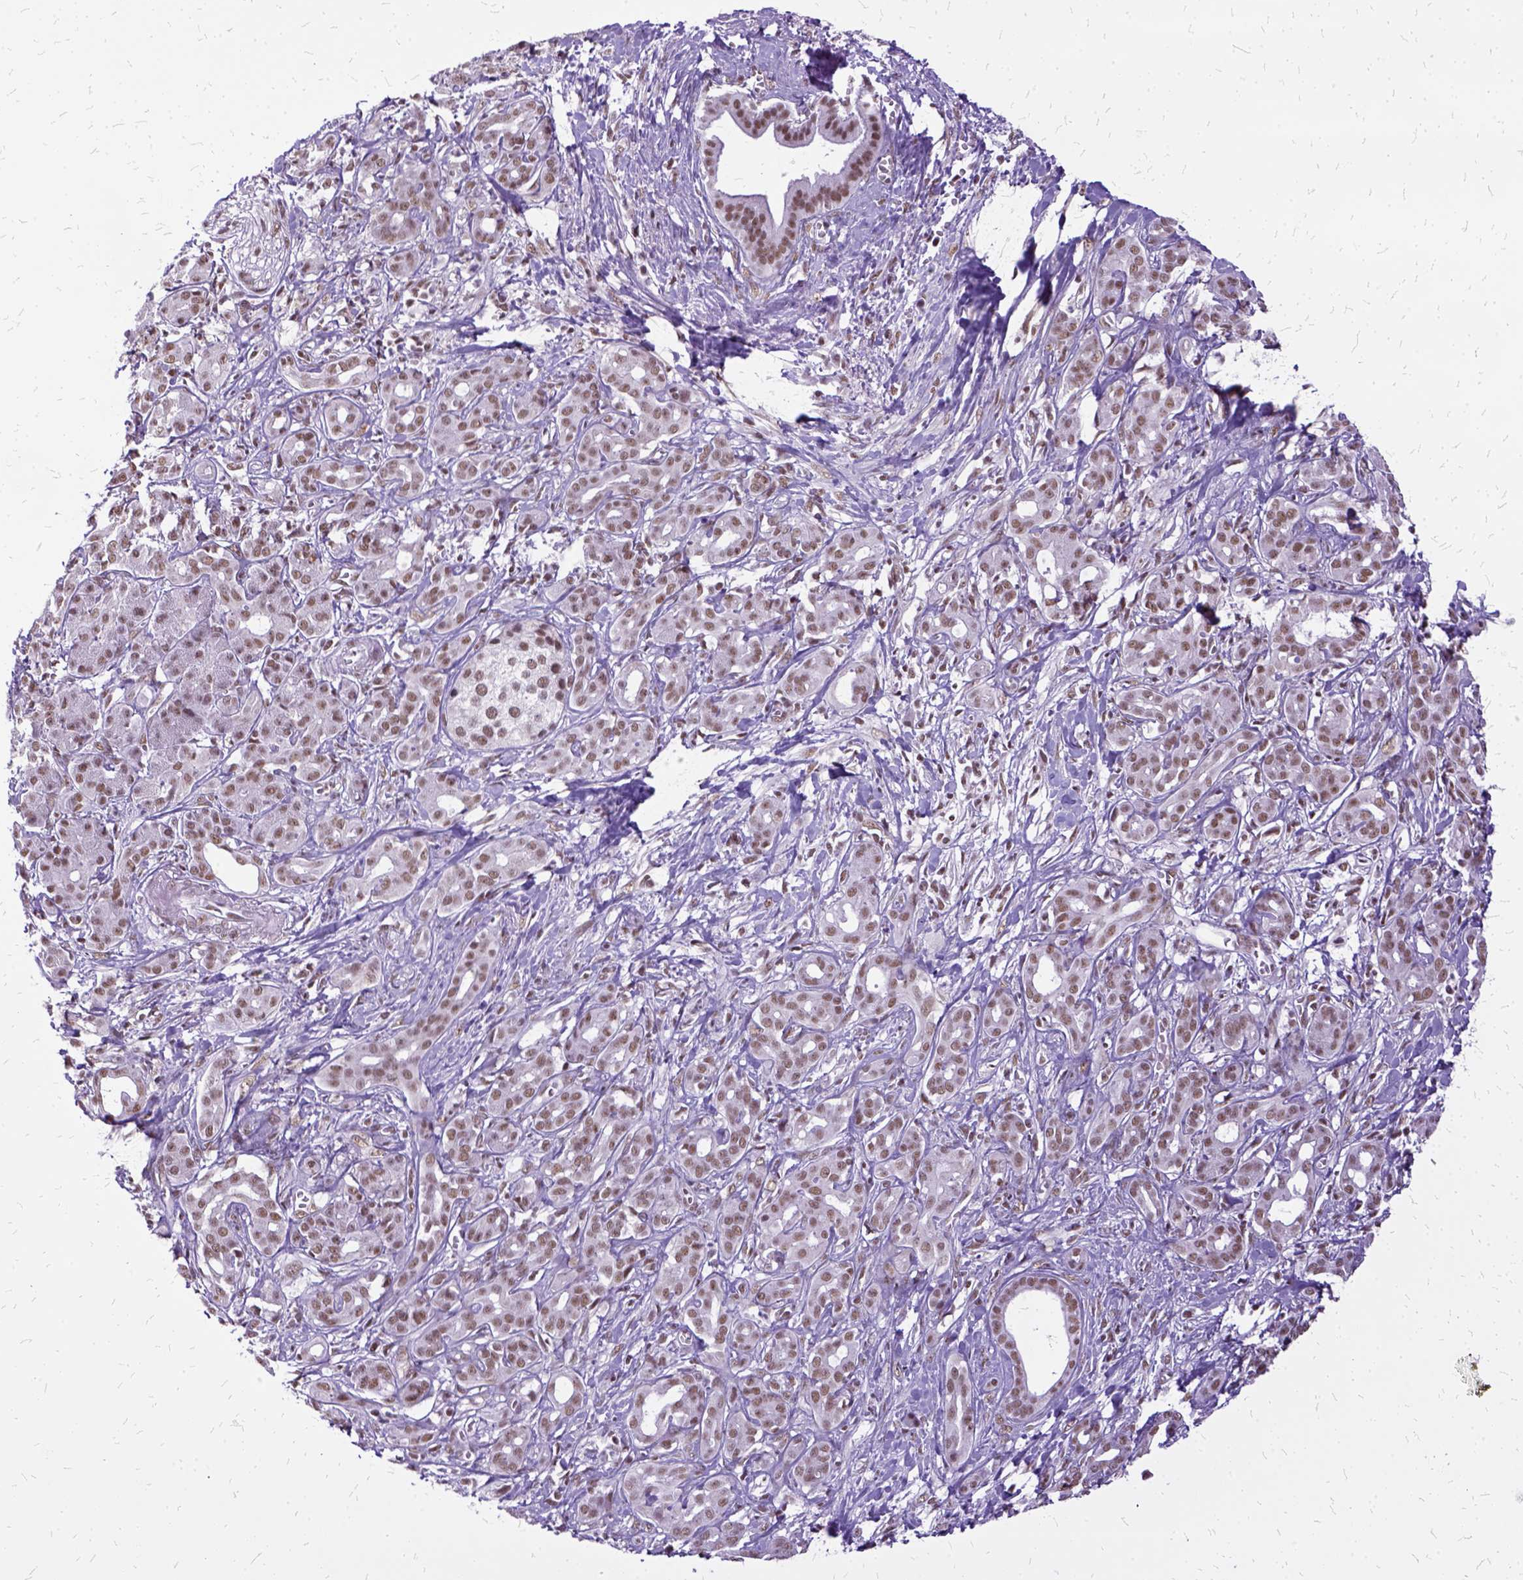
{"staining": {"intensity": "moderate", "quantity": ">75%", "location": "nuclear"}, "tissue": "pancreatic cancer", "cell_type": "Tumor cells", "image_type": "cancer", "snomed": [{"axis": "morphology", "description": "Adenocarcinoma, NOS"}, {"axis": "topography", "description": "Pancreas"}], "caption": "Human pancreatic cancer (adenocarcinoma) stained with a brown dye shows moderate nuclear positive staining in approximately >75% of tumor cells.", "gene": "SETD1A", "patient": {"sex": "male", "age": 61}}